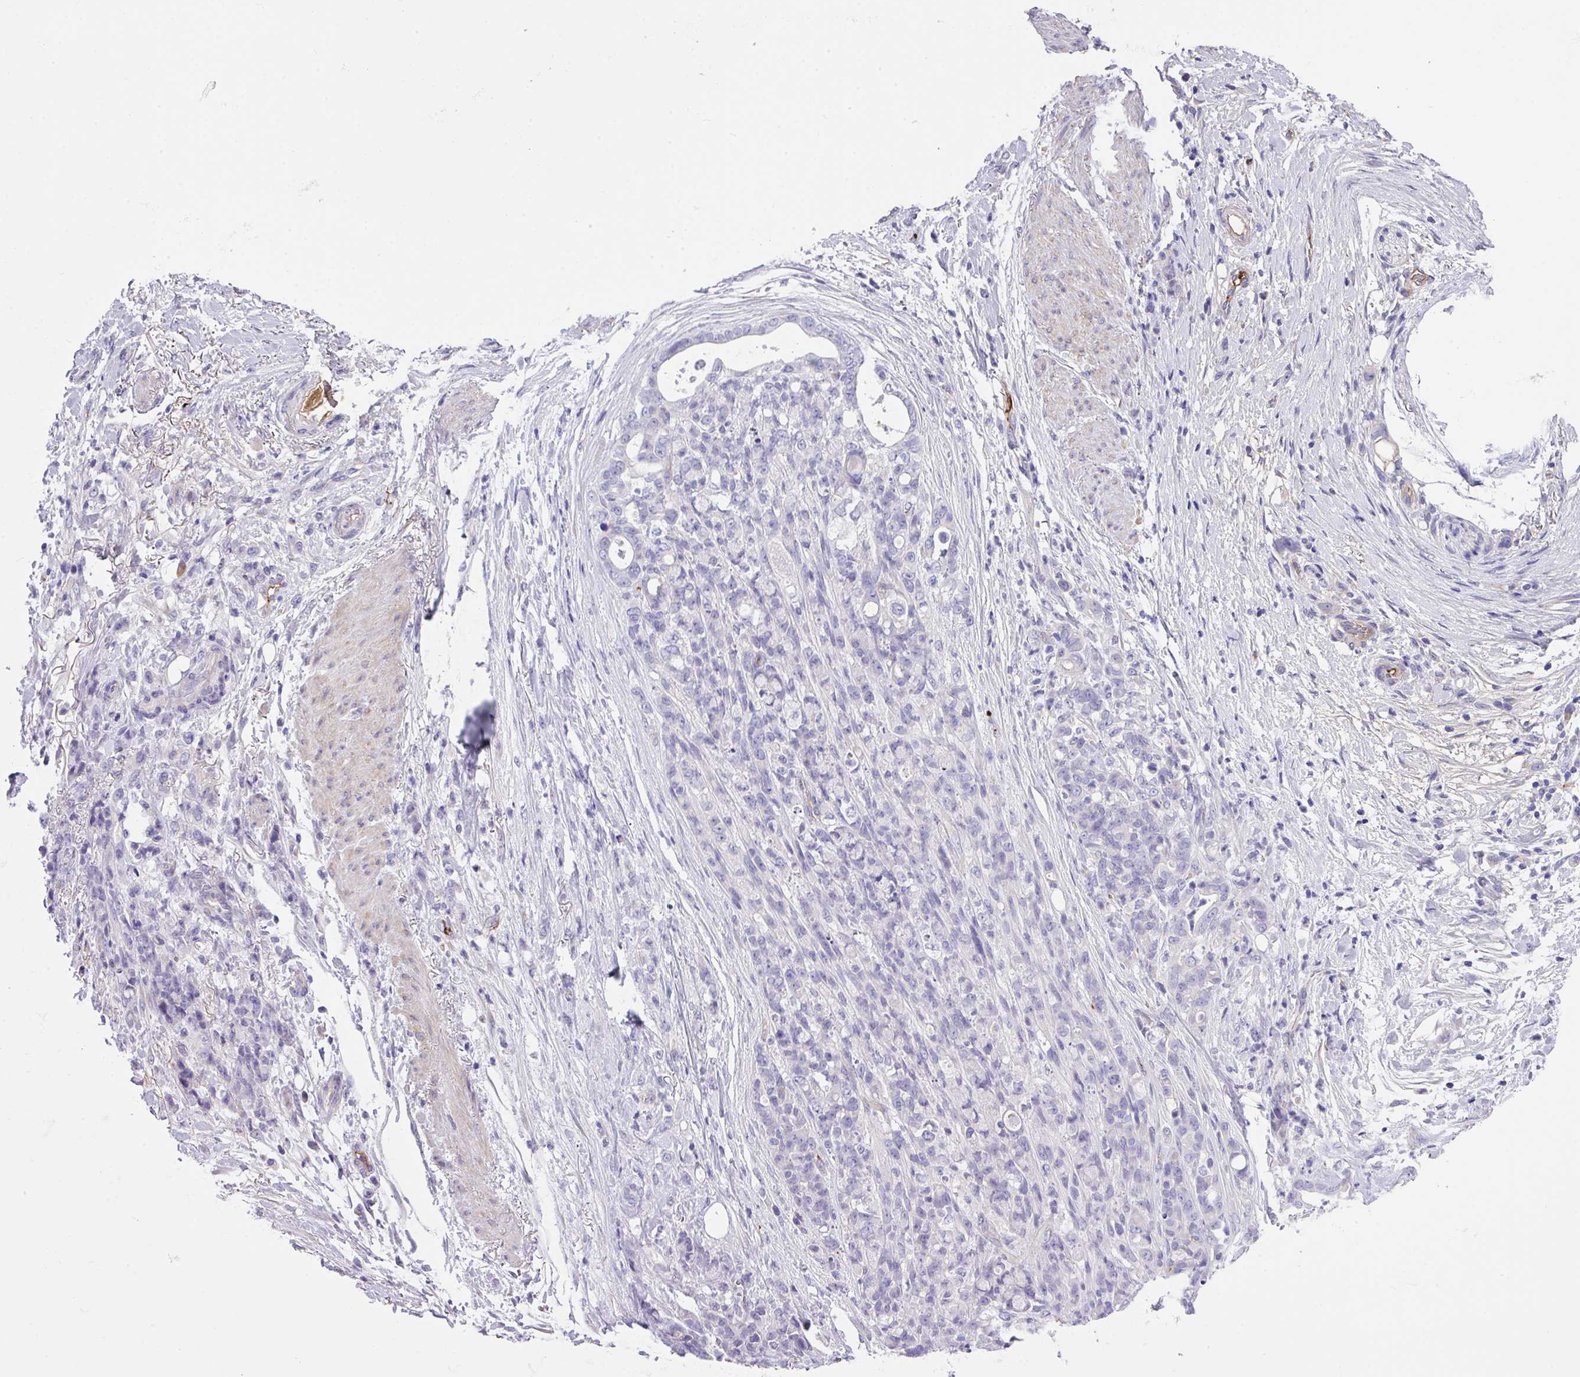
{"staining": {"intensity": "negative", "quantity": "none", "location": "none"}, "tissue": "stomach cancer", "cell_type": "Tumor cells", "image_type": "cancer", "snomed": [{"axis": "morphology", "description": "Normal tissue, NOS"}, {"axis": "morphology", "description": "Adenocarcinoma, NOS"}, {"axis": "topography", "description": "Stomach"}], "caption": "Immunohistochemistry of human stomach adenocarcinoma exhibits no staining in tumor cells.", "gene": "DNAL1", "patient": {"sex": "female", "age": 79}}